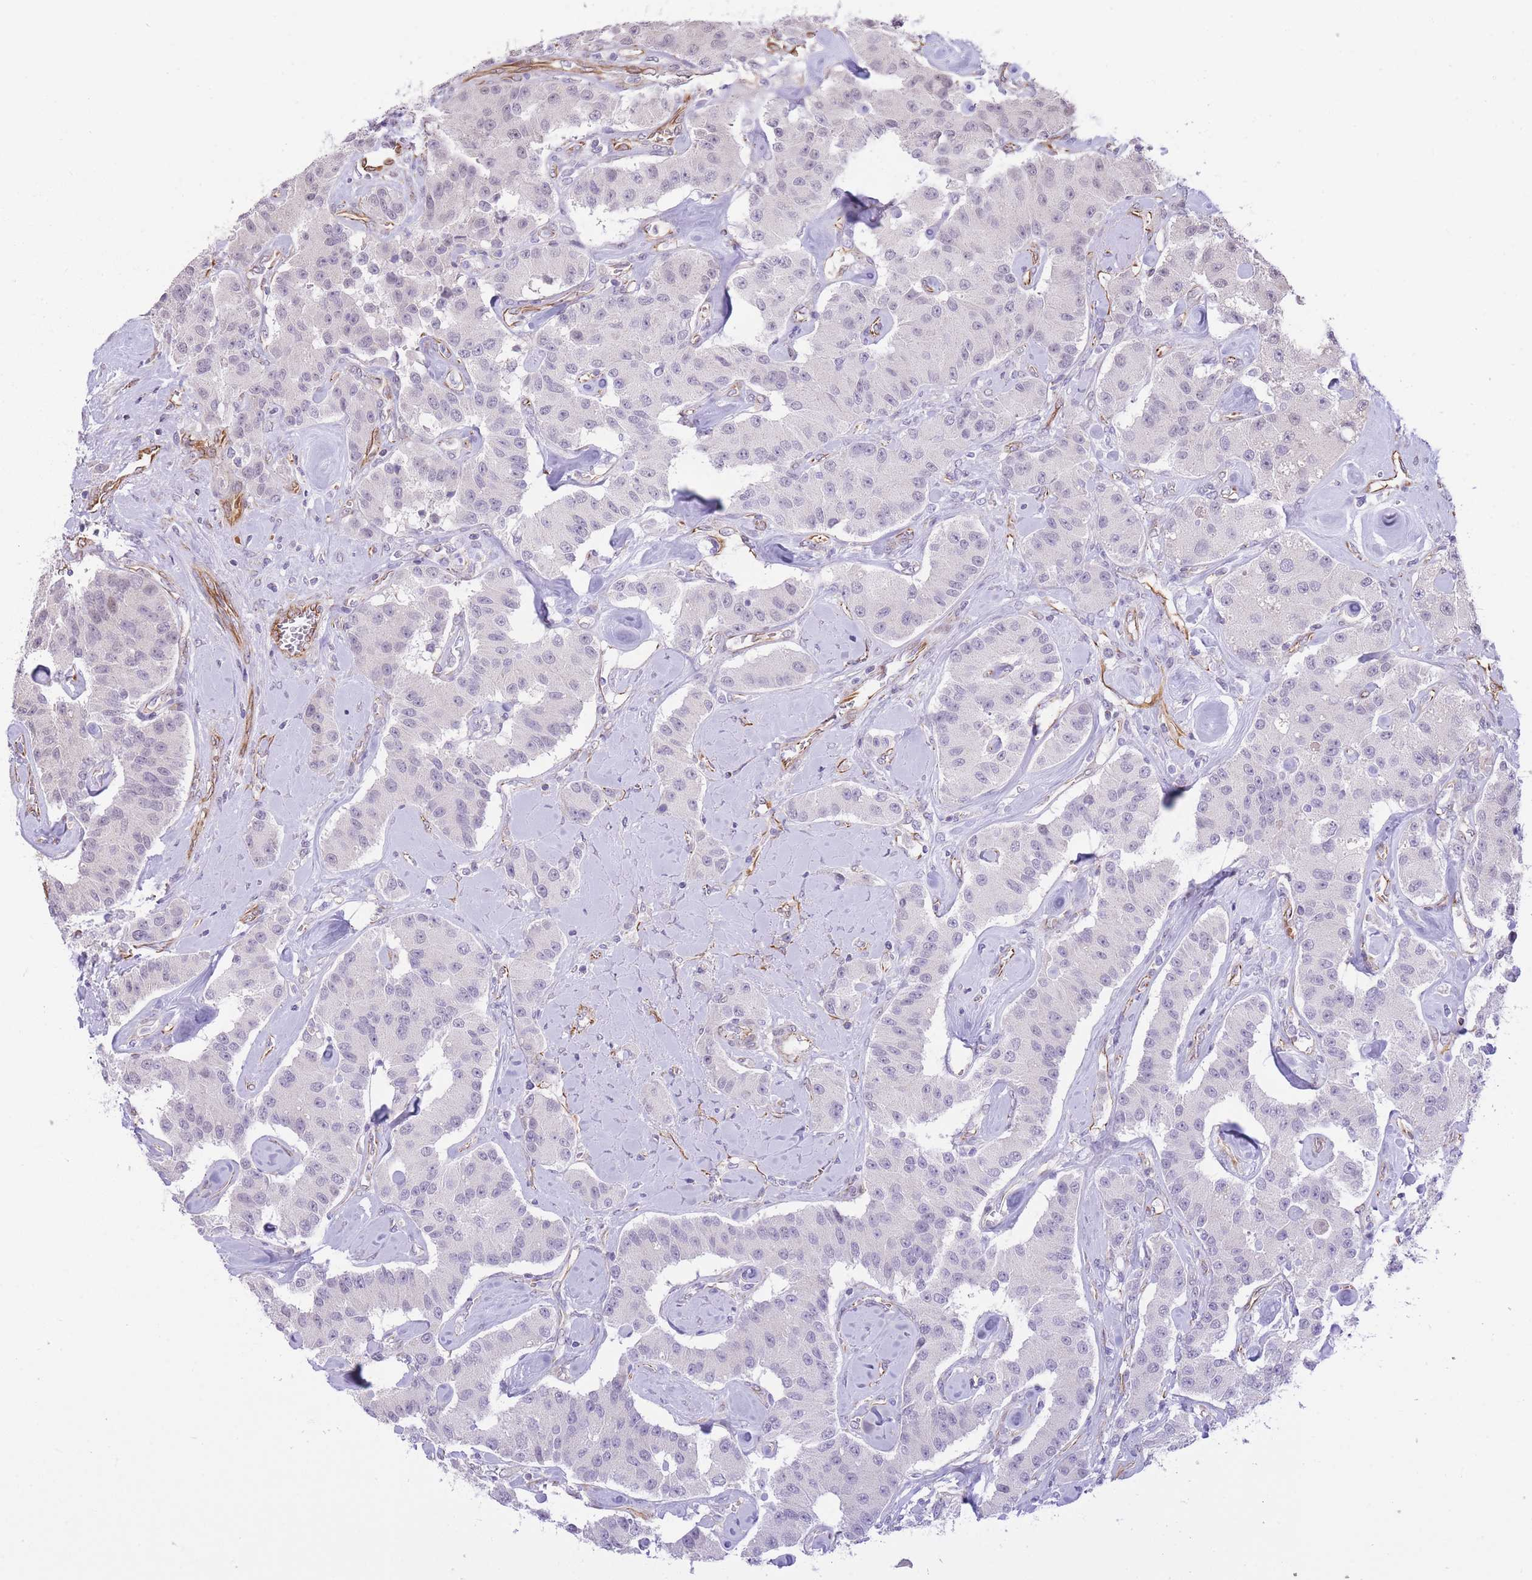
{"staining": {"intensity": "negative", "quantity": "none", "location": "none"}, "tissue": "carcinoid", "cell_type": "Tumor cells", "image_type": "cancer", "snomed": [{"axis": "morphology", "description": "Carcinoid, malignant, NOS"}, {"axis": "topography", "description": "Pancreas"}], "caption": "Human carcinoid stained for a protein using immunohistochemistry exhibits no positivity in tumor cells.", "gene": "PSG8", "patient": {"sex": "male", "age": 41}}